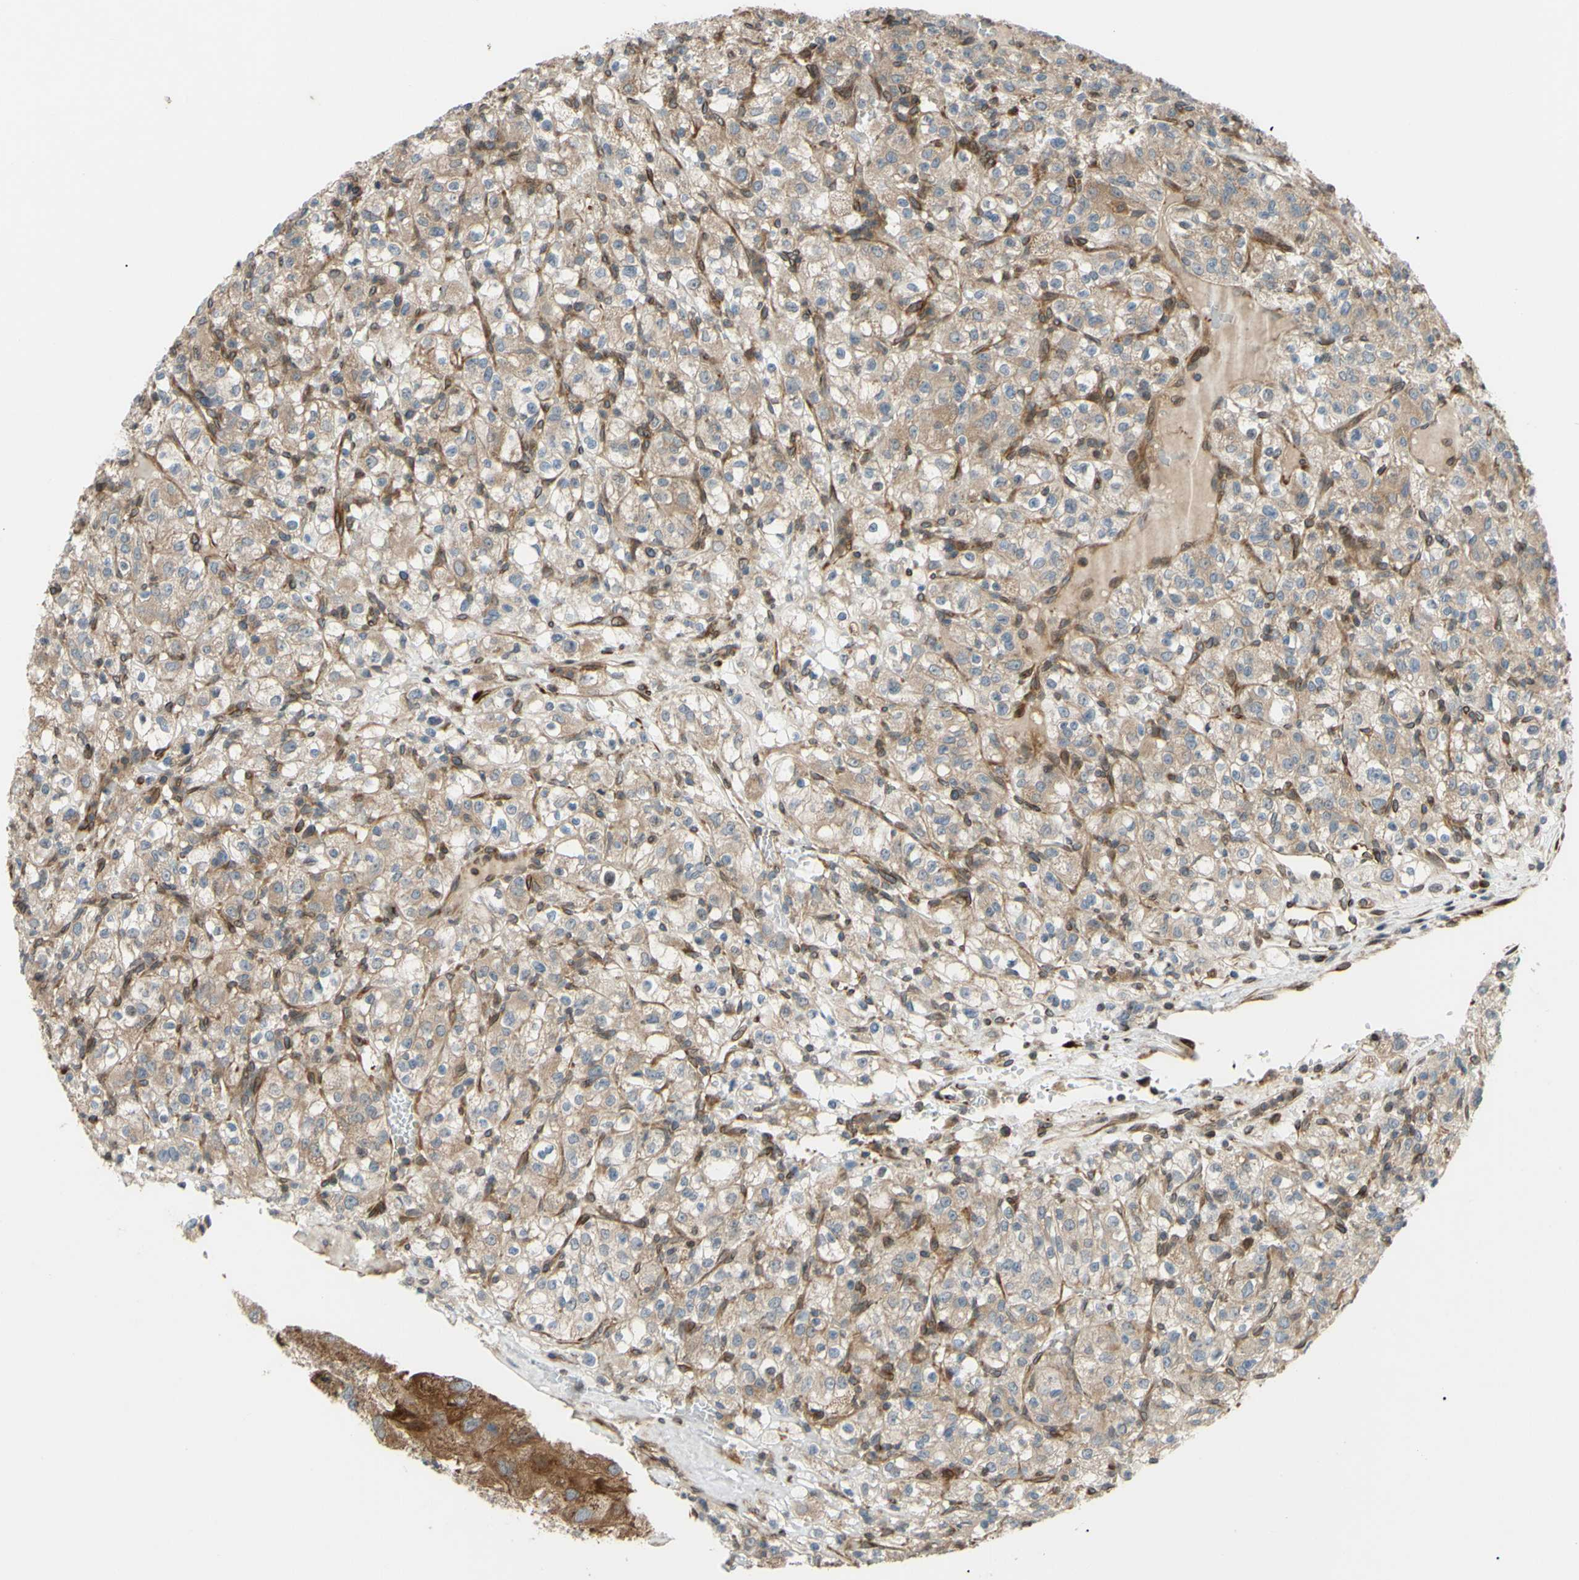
{"staining": {"intensity": "weak", "quantity": ">75%", "location": "cytoplasmic/membranous"}, "tissue": "renal cancer", "cell_type": "Tumor cells", "image_type": "cancer", "snomed": [{"axis": "morphology", "description": "Normal tissue, NOS"}, {"axis": "morphology", "description": "Adenocarcinoma, NOS"}, {"axis": "topography", "description": "Kidney"}], "caption": "Brown immunohistochemical staining in renal adenocarcinoma shows weak cytoplasmic/membranous positivity in approximately >75% of tumor cells.", "gene": "PRAF2", "patient": {"sex": "female", "age": 72}}